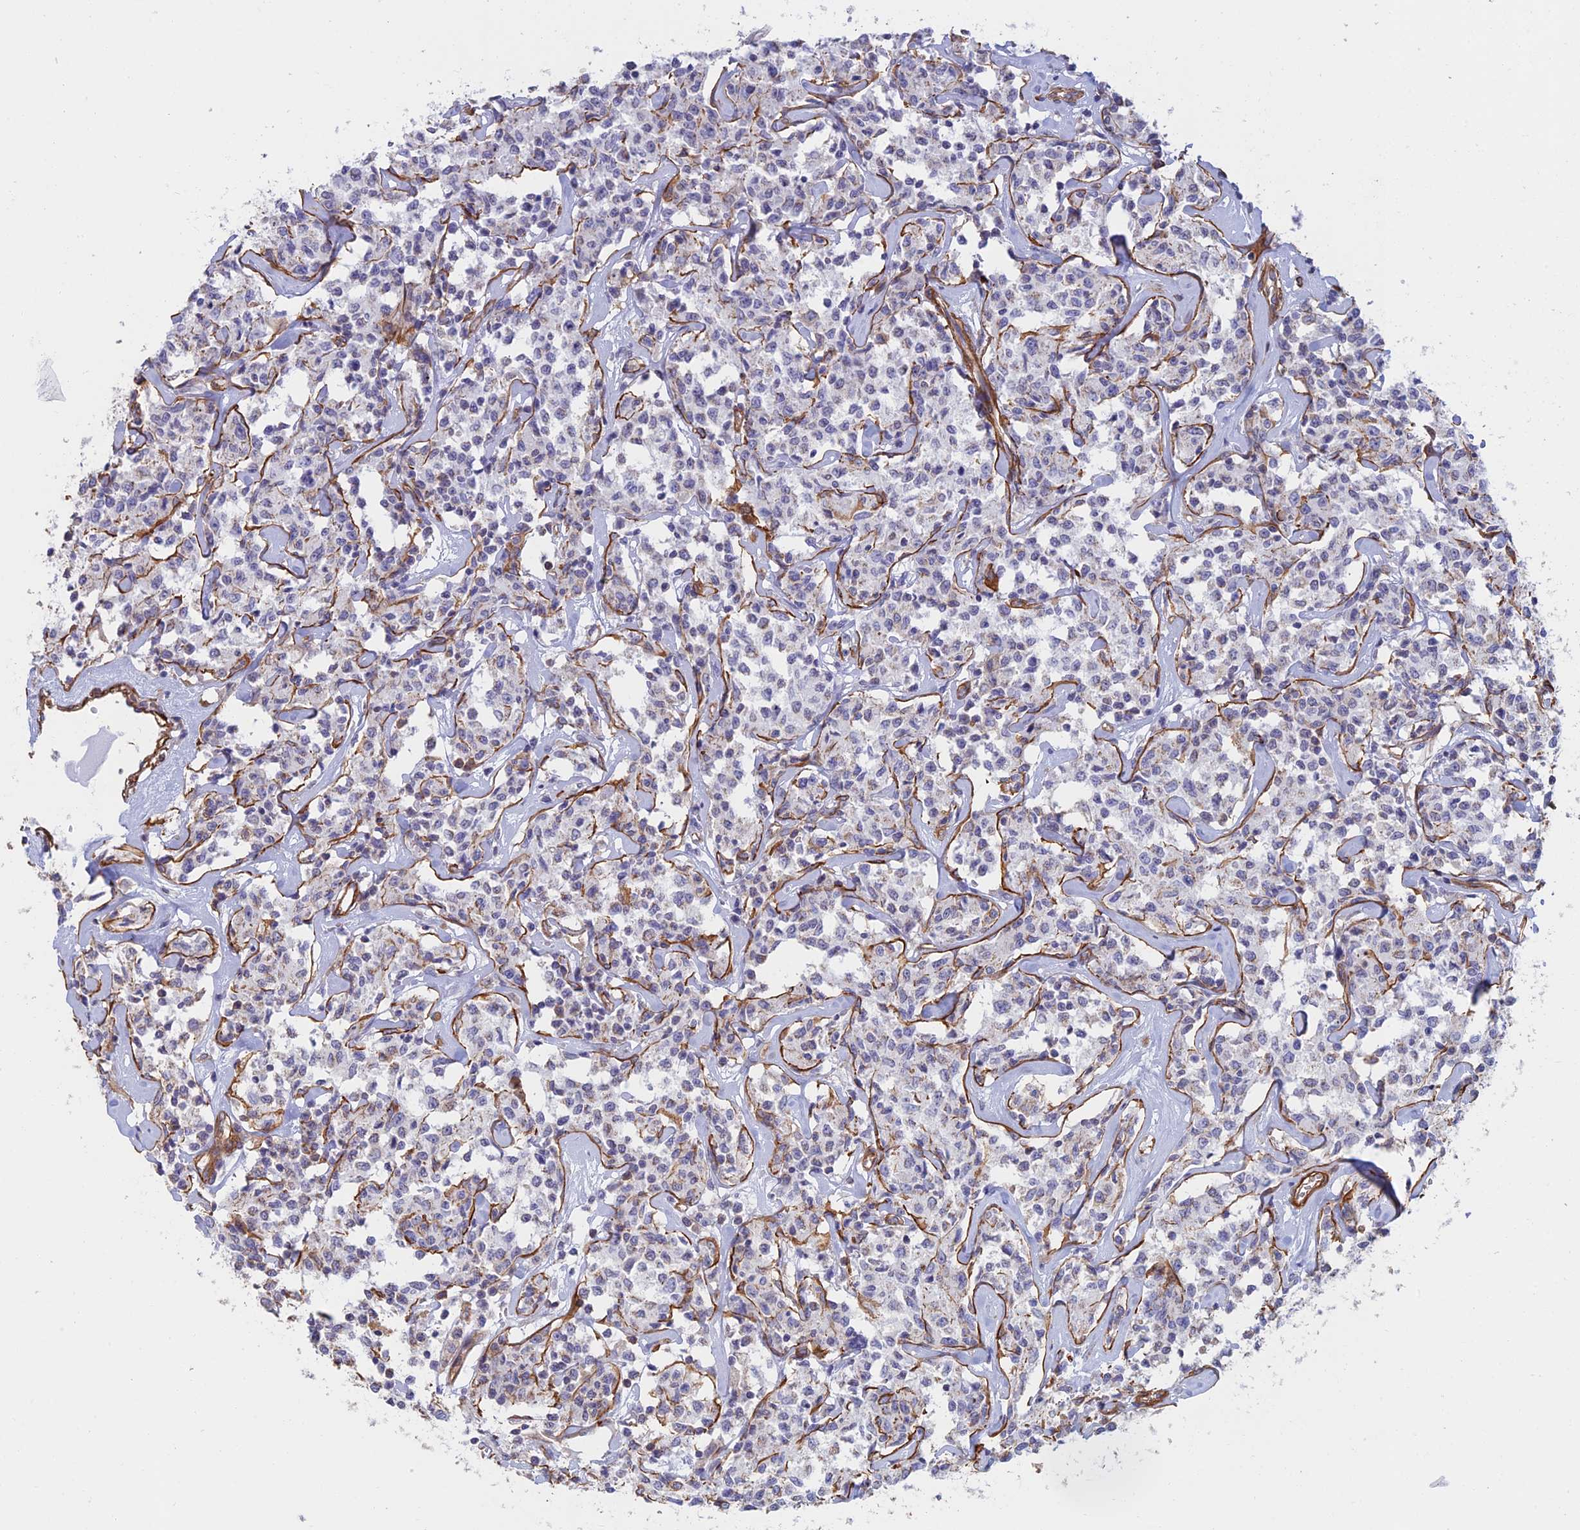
{"staining": {"intensity": "negative", "quantity": "none", "location": "none"}, "tissue": "lymphoma", "cell_type": "Tumor cells", "image_type": "cancer", "snomed": [{"axis": "morphology", "description": "Malignant lymphoma, non-Hodgkin's type, Low grade"}, {"axis": "topography", "description": "Small intestine"}], "caption": "An image of human low-grade malignant lymphoma, non-Hodgkin's type is negative for staining in tumor cells.", "gene": "PAK4", "patient": {"sex": "female", "age": 59}}